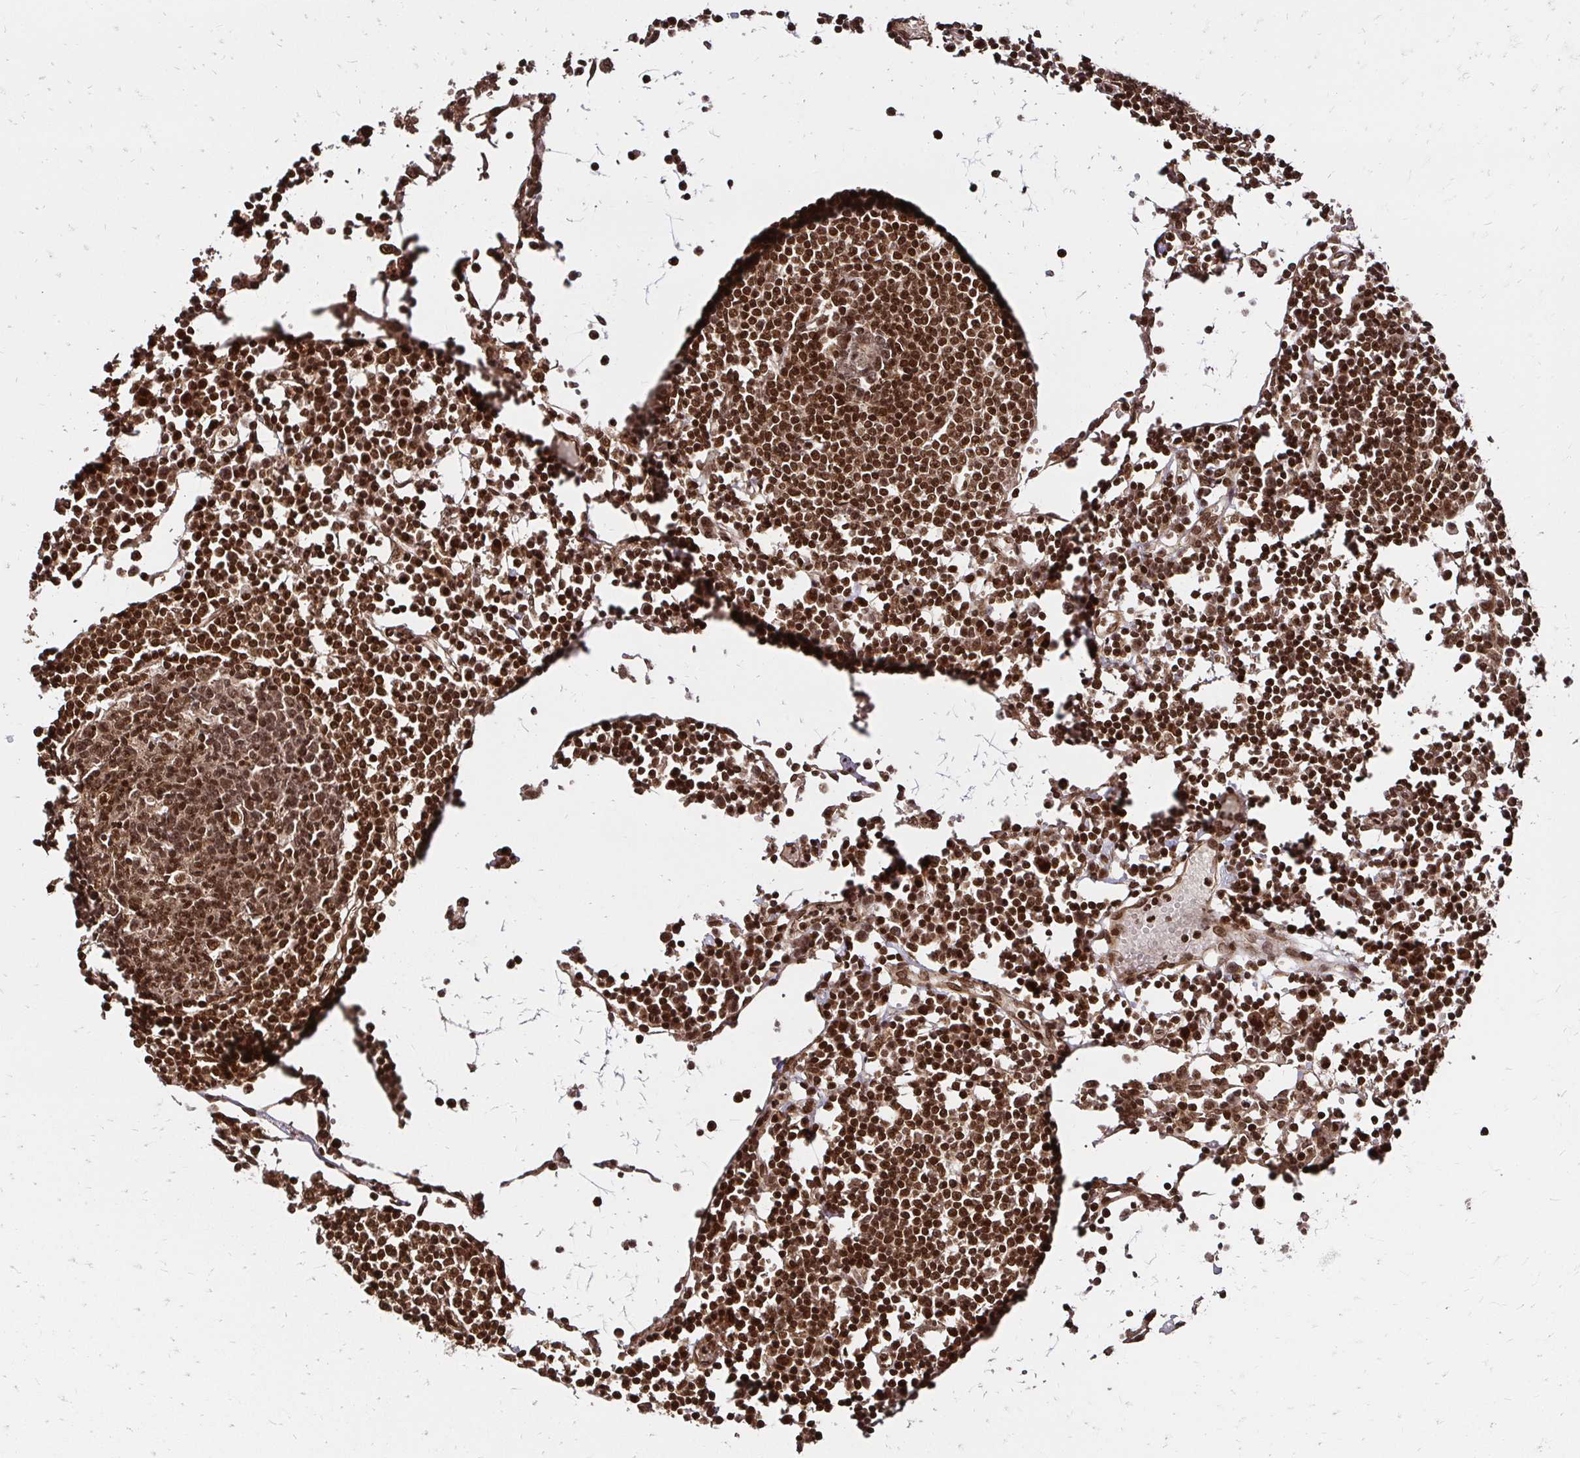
{"staining": {"intensity": "moderate", "quantity": ">75%", "location": "nuclear"}, "tissue": "lymph node", "cell_type": "Germinal center cells", "image_type": "normal", "snomed": [{"axis": "morphology", "description": "Normal tissue, NOS"}, {"axis": "topography", "description": "Lymph node"}], "caption": "Lymph node stained with DAB IHC displays medium levels of moderate nuclear expression in approximately >75% of germinal center cells.", "gene": "GLYR1", "patient": {"sex": "female", "age": 78}}